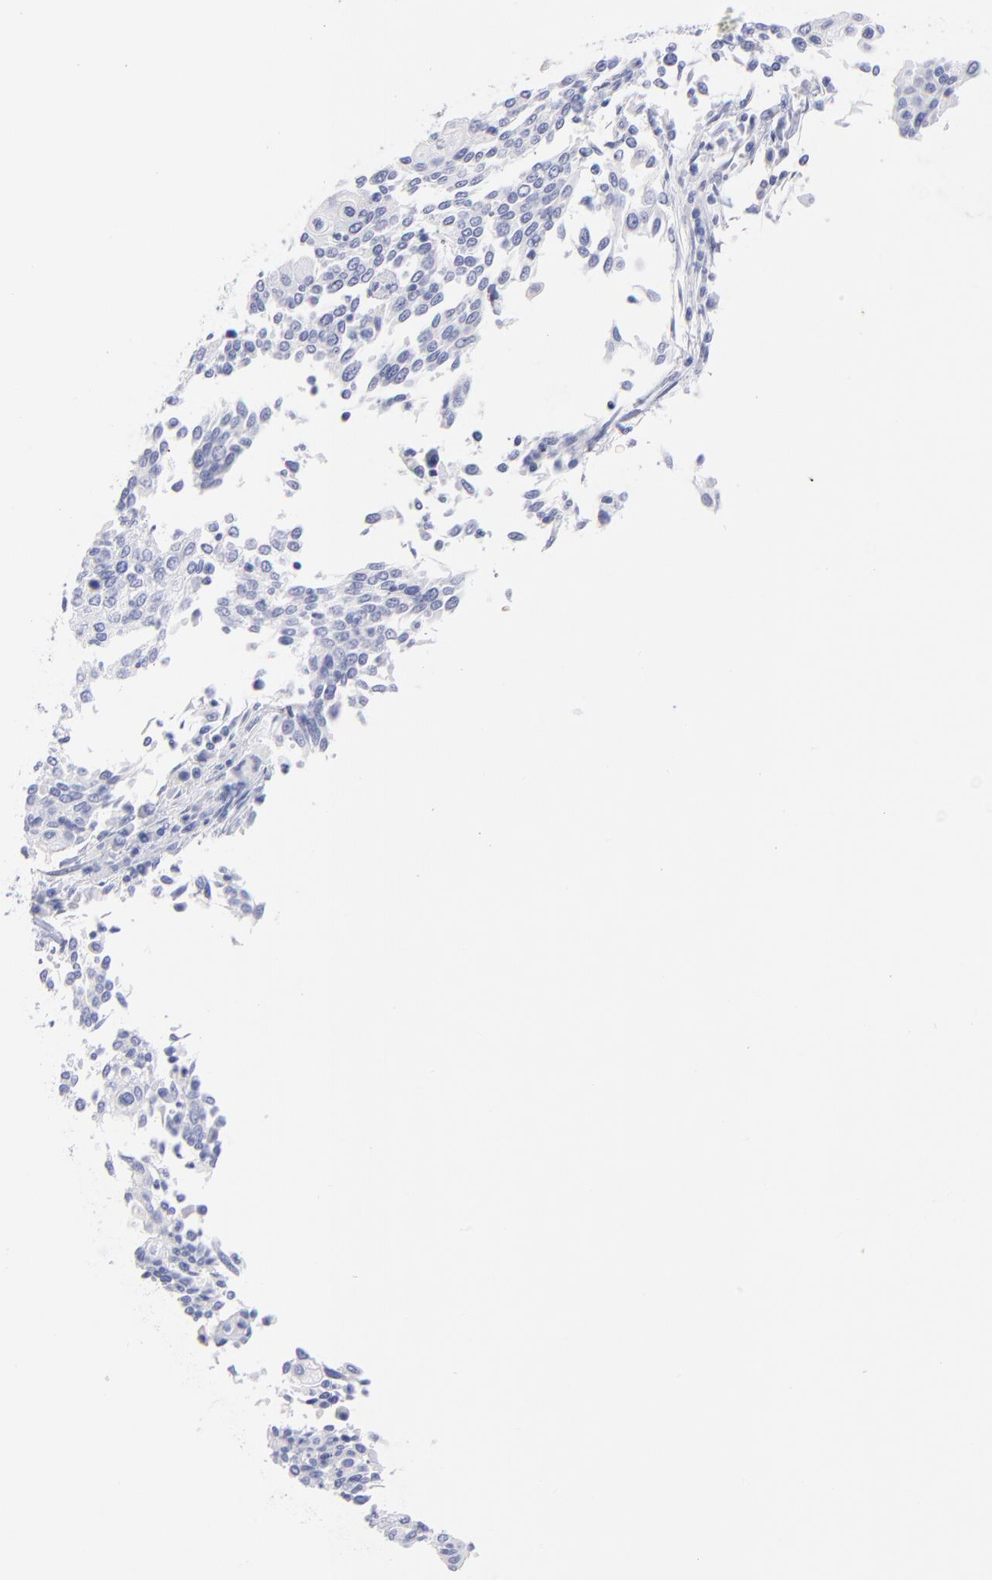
{"staining": {"intensity": "negative", "quantity": "none", "location": "none"}, "tissue": "cervical cancer", "cell_type": "Tumor cells", "image_type": "cancer", "snomed": [{"axis": "morphology", "description": "Squamous cell carcinoma, NOS"}, {"axis": "topography", "description": "Cervix"}], "caption": "This image is of squamous cell carcinoma (cervical) stained with IHC to label a protein in brown with the nuclei are counter-stained blue. There is no positivity in tumor cells.", "gene": "SCGN", "patient": {"sex": "female", "age": 40}}